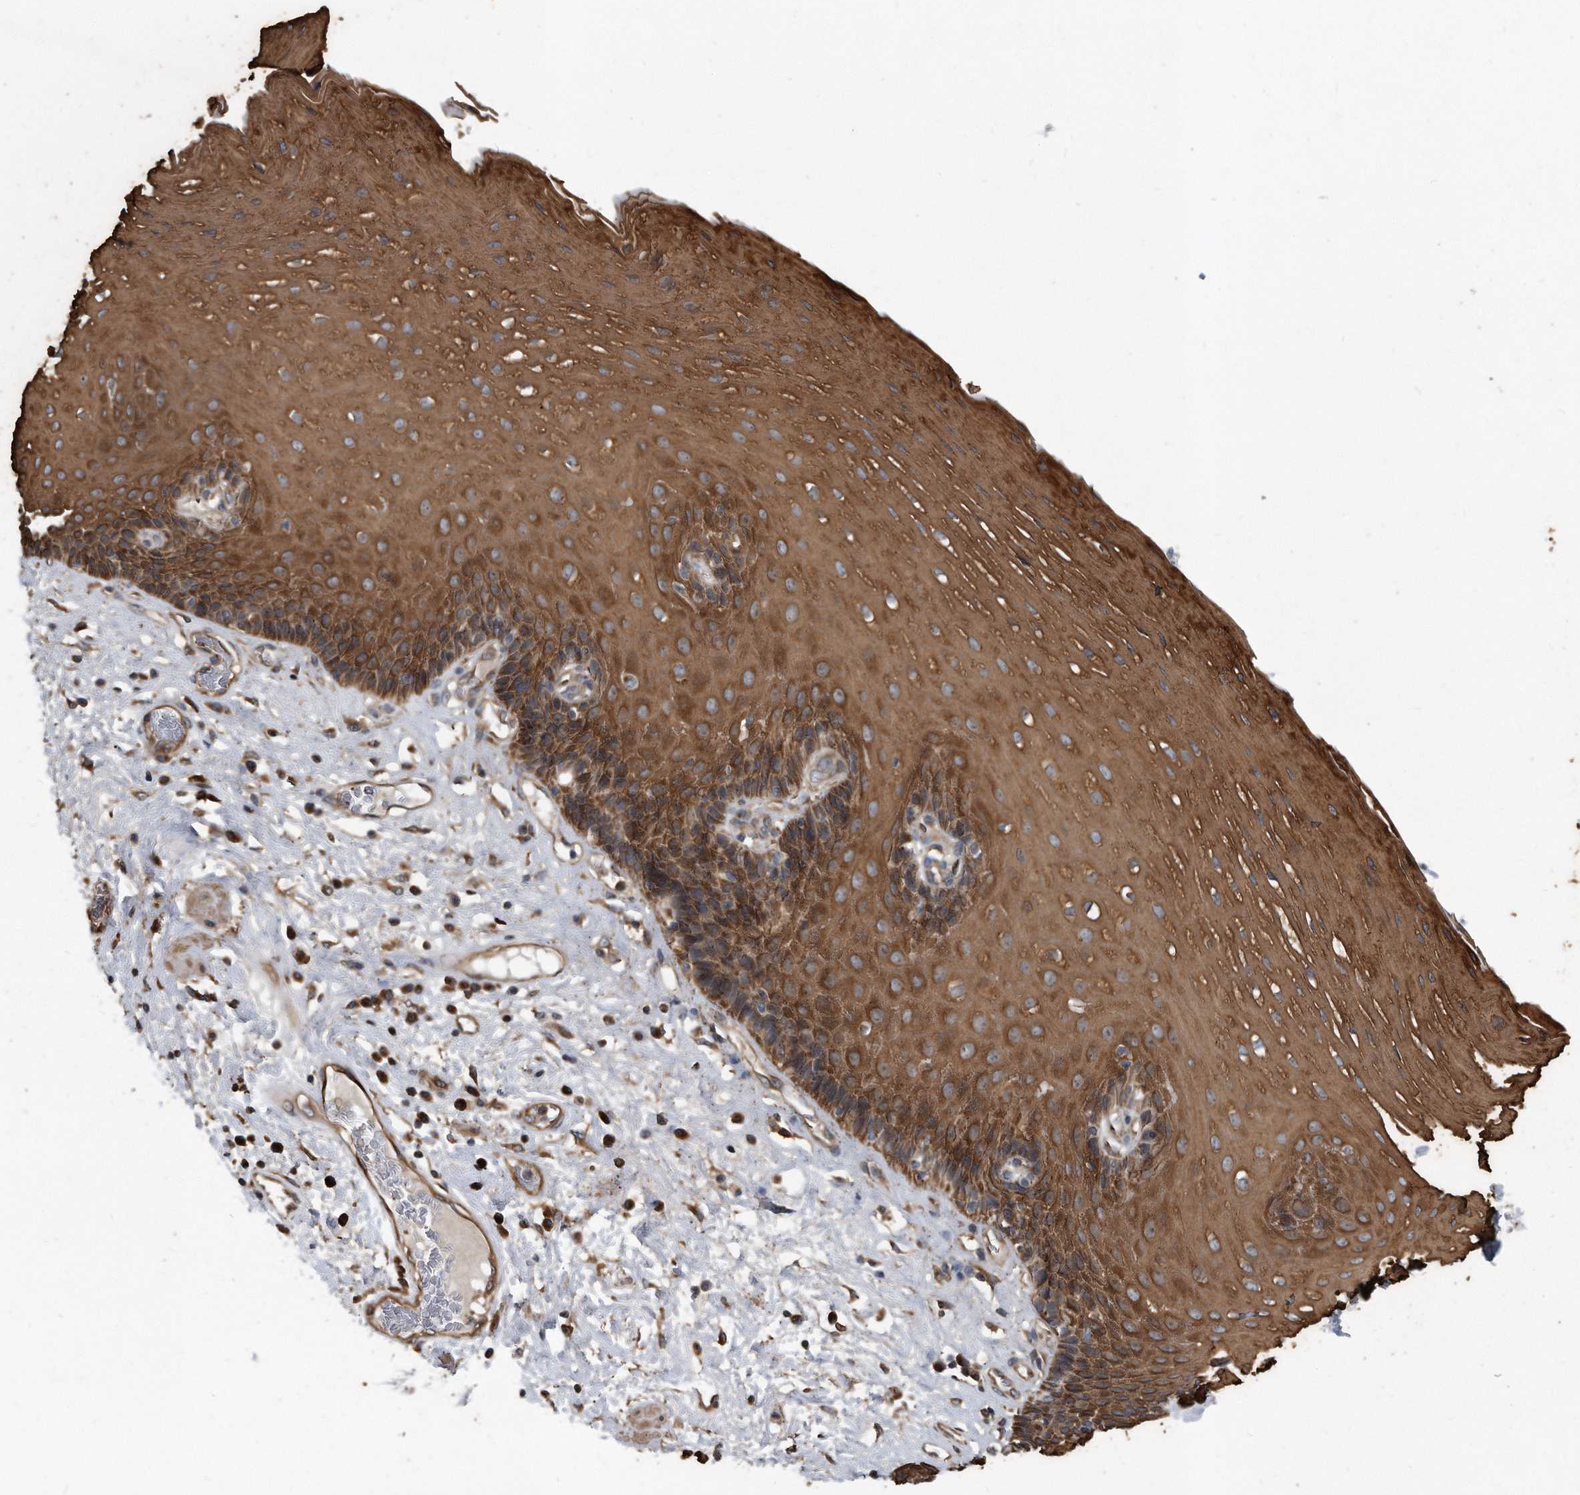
{"staining": {"intensity": "moderate", "quantity": ">75%", "location": "cytoplasmic/membranous"}, "tissue": "esophagus", "cell_type": "Squamous epithelial cells", "image_type": "normal", "snomed": [{"axis": "morphology", "description": "Normal tissue, NOS"}, {"axis": "morphology", "description": "Adenocarcinoma, NOS"}, {"axis": "topography", "description": "Esophagus"}], "caption": "Immunohistochemical staining of unremarkable esophagus demonstrates medium levels of moderate cytoplasmic/membranous positivity in about >75% of squamous epithelial cells. (Brightfield microscopy of DAB IHC at high magnification).", "gene": "FAM136A", "patient": {"sex": "male", "age": 62}}